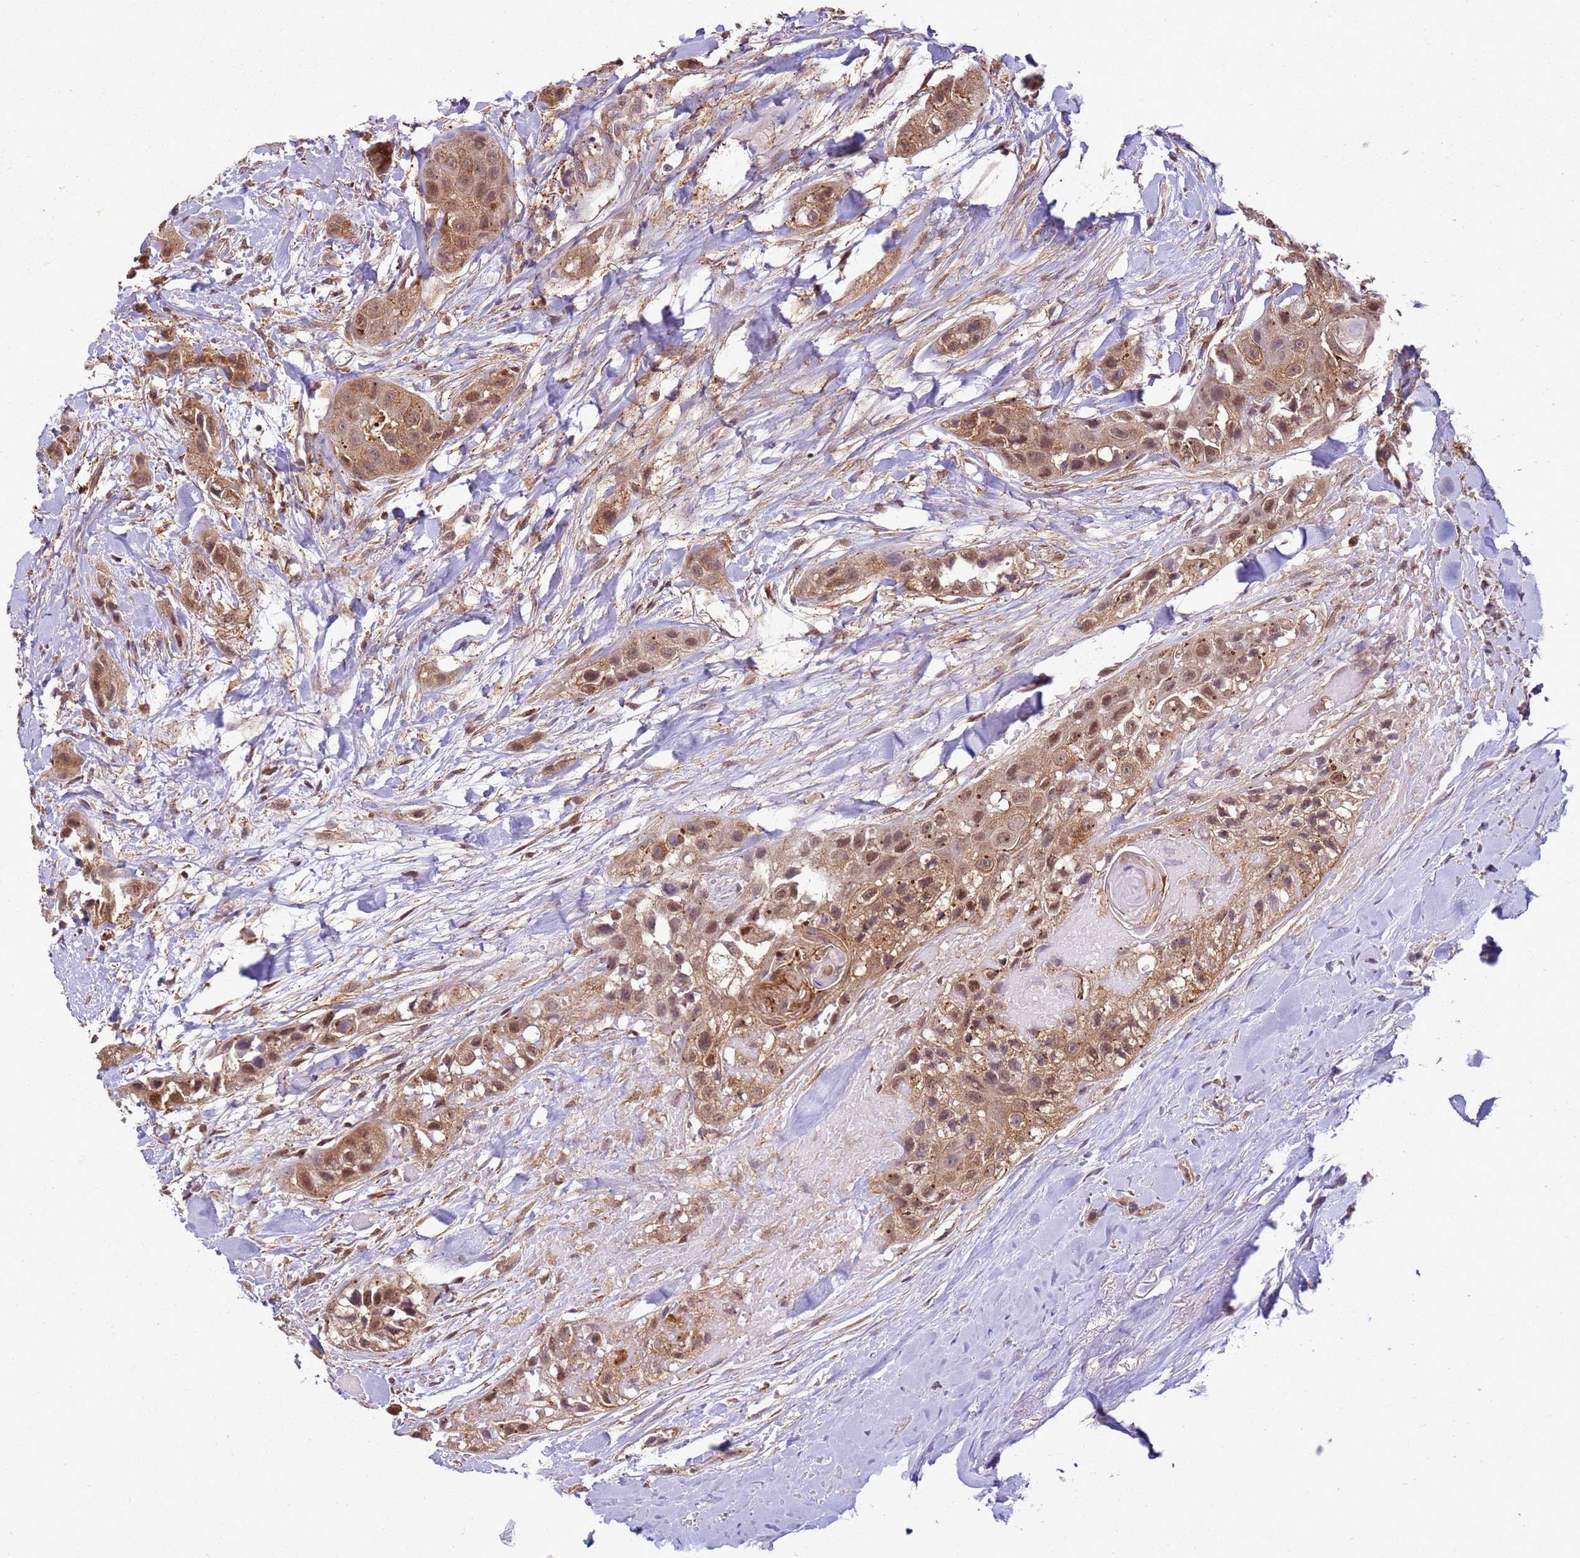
{"staining": {"intensity": "moderate", "quantity": ">75%", "location": "cytoplasmic/membranous,nuclear"}, "tissue": "head and neck cancer", "cell_type": "Tumor cells", "image_type": "cancer", "snomed": [{"axis": "morphology", "description": "Normal tissue, NOS"}, {"axis": "morphology", "description": "Squamous cell carcinoma, NOS"}, {"axis": "topography", "description": "Skeletal muscle"}, {"axis": "topography", "description": "Head-Neck"}], "caption": "The histopathology image demonstrates staining of head and neck cancer (squamous cell carcinoma), revealing moderate cytoplasmic/membranous and nuclear protein staining (brown color) within tumor cells.", "gene": "GABRE", "patient": {"sex": "male", "age": 51}}